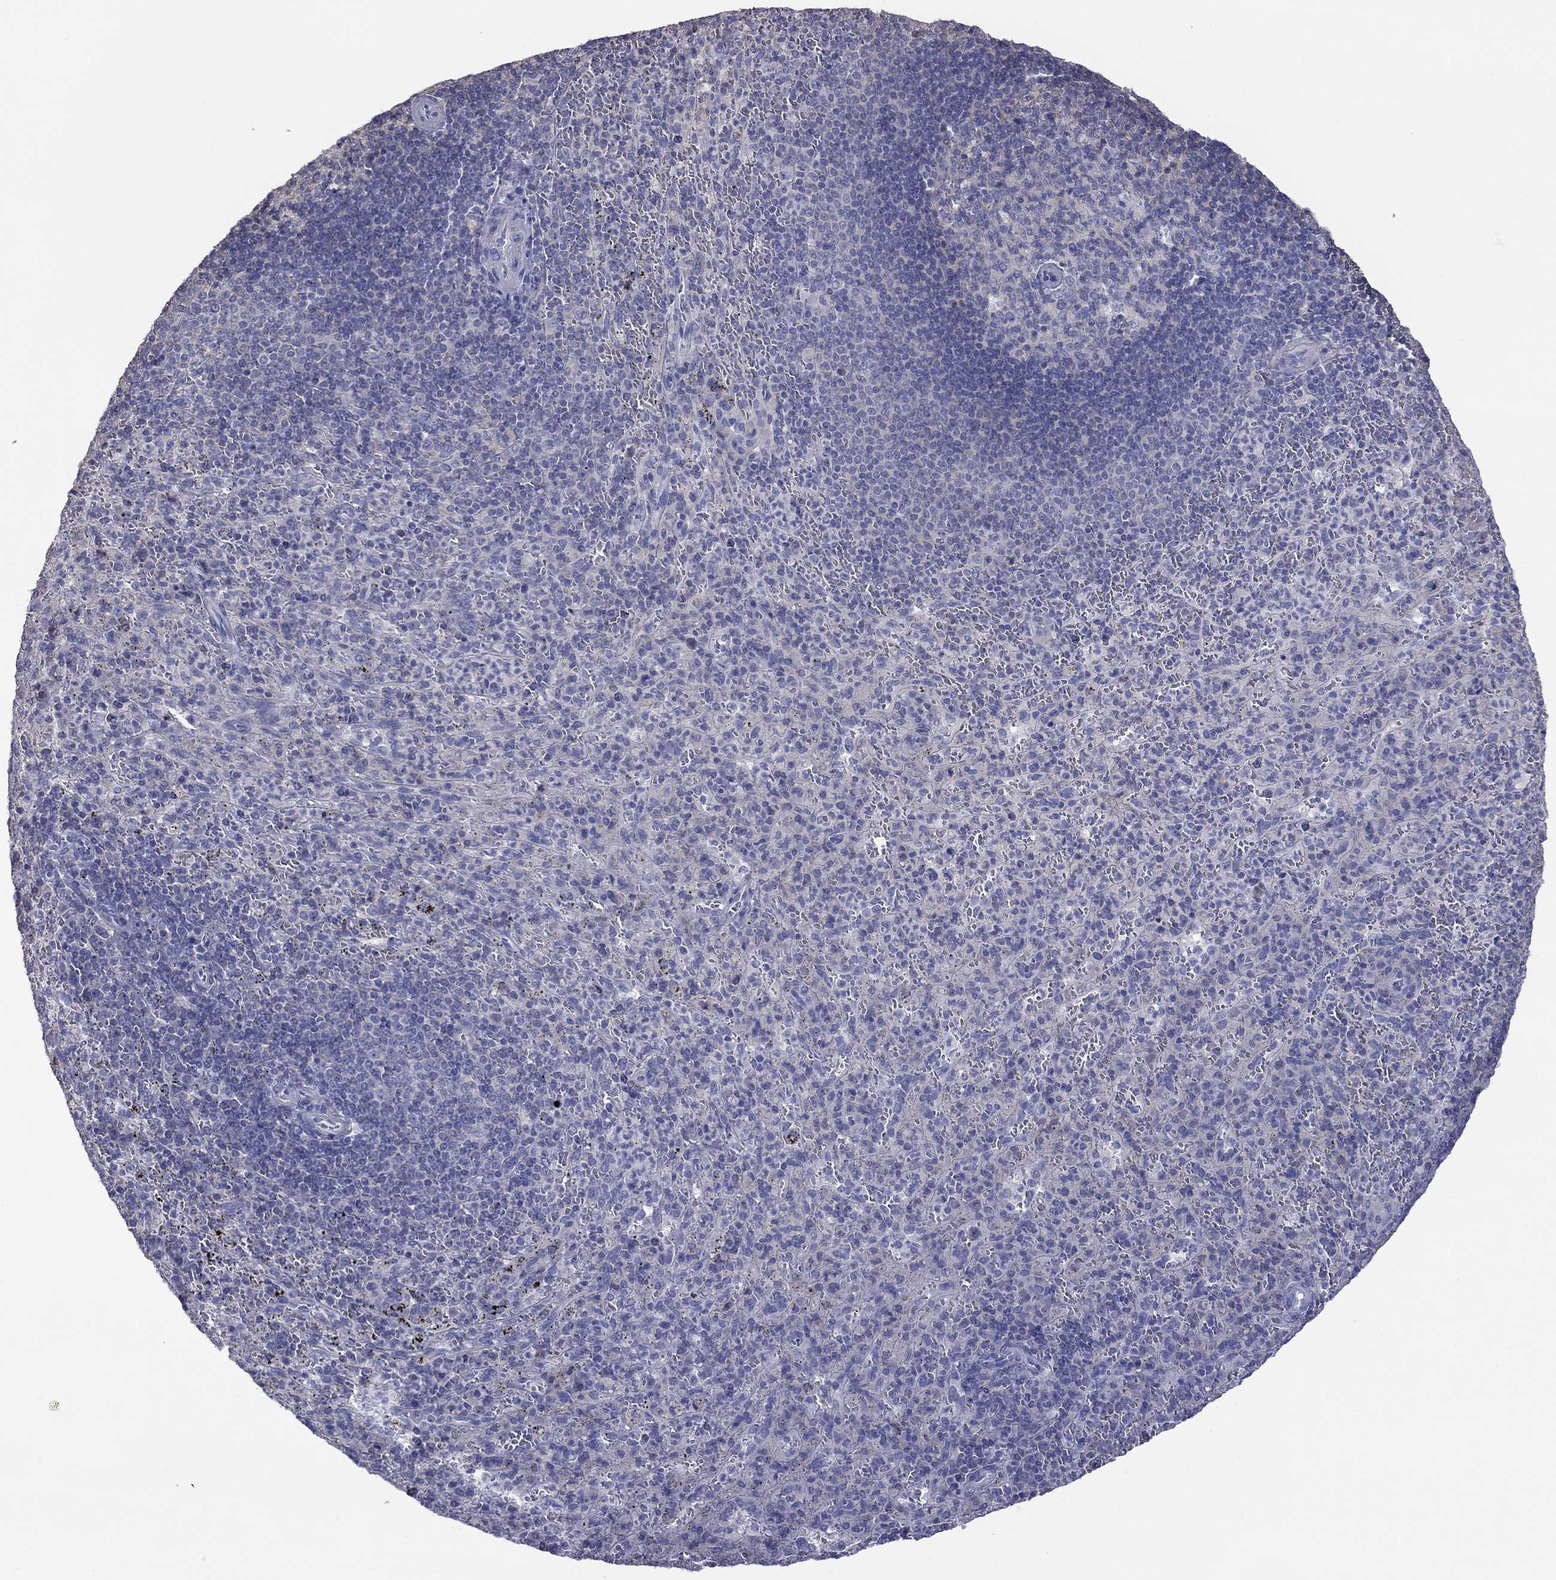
{"staining": {"intensity": "negative", "quantity": "none", "location": "none"}, "tissue": "spleen", "cell_type": "Cells in red pulp", "image_type": "normal", "snomed": [{"axis": "morphology", "description": "Normal tissue, NOS"}, {"axis": "topography", "description": "Spleen"}], "caption": "The immunohistochemistry image has no significant staining in cells in red pulp of spleen. The staining was performed using DAB to visualize the protein expression in brown, while the nuclei were stained in blue with hematoxylin (Magnification: 20x).", "gene": "ACTL7B", "patient": {"sex": "male", "age": 57}}